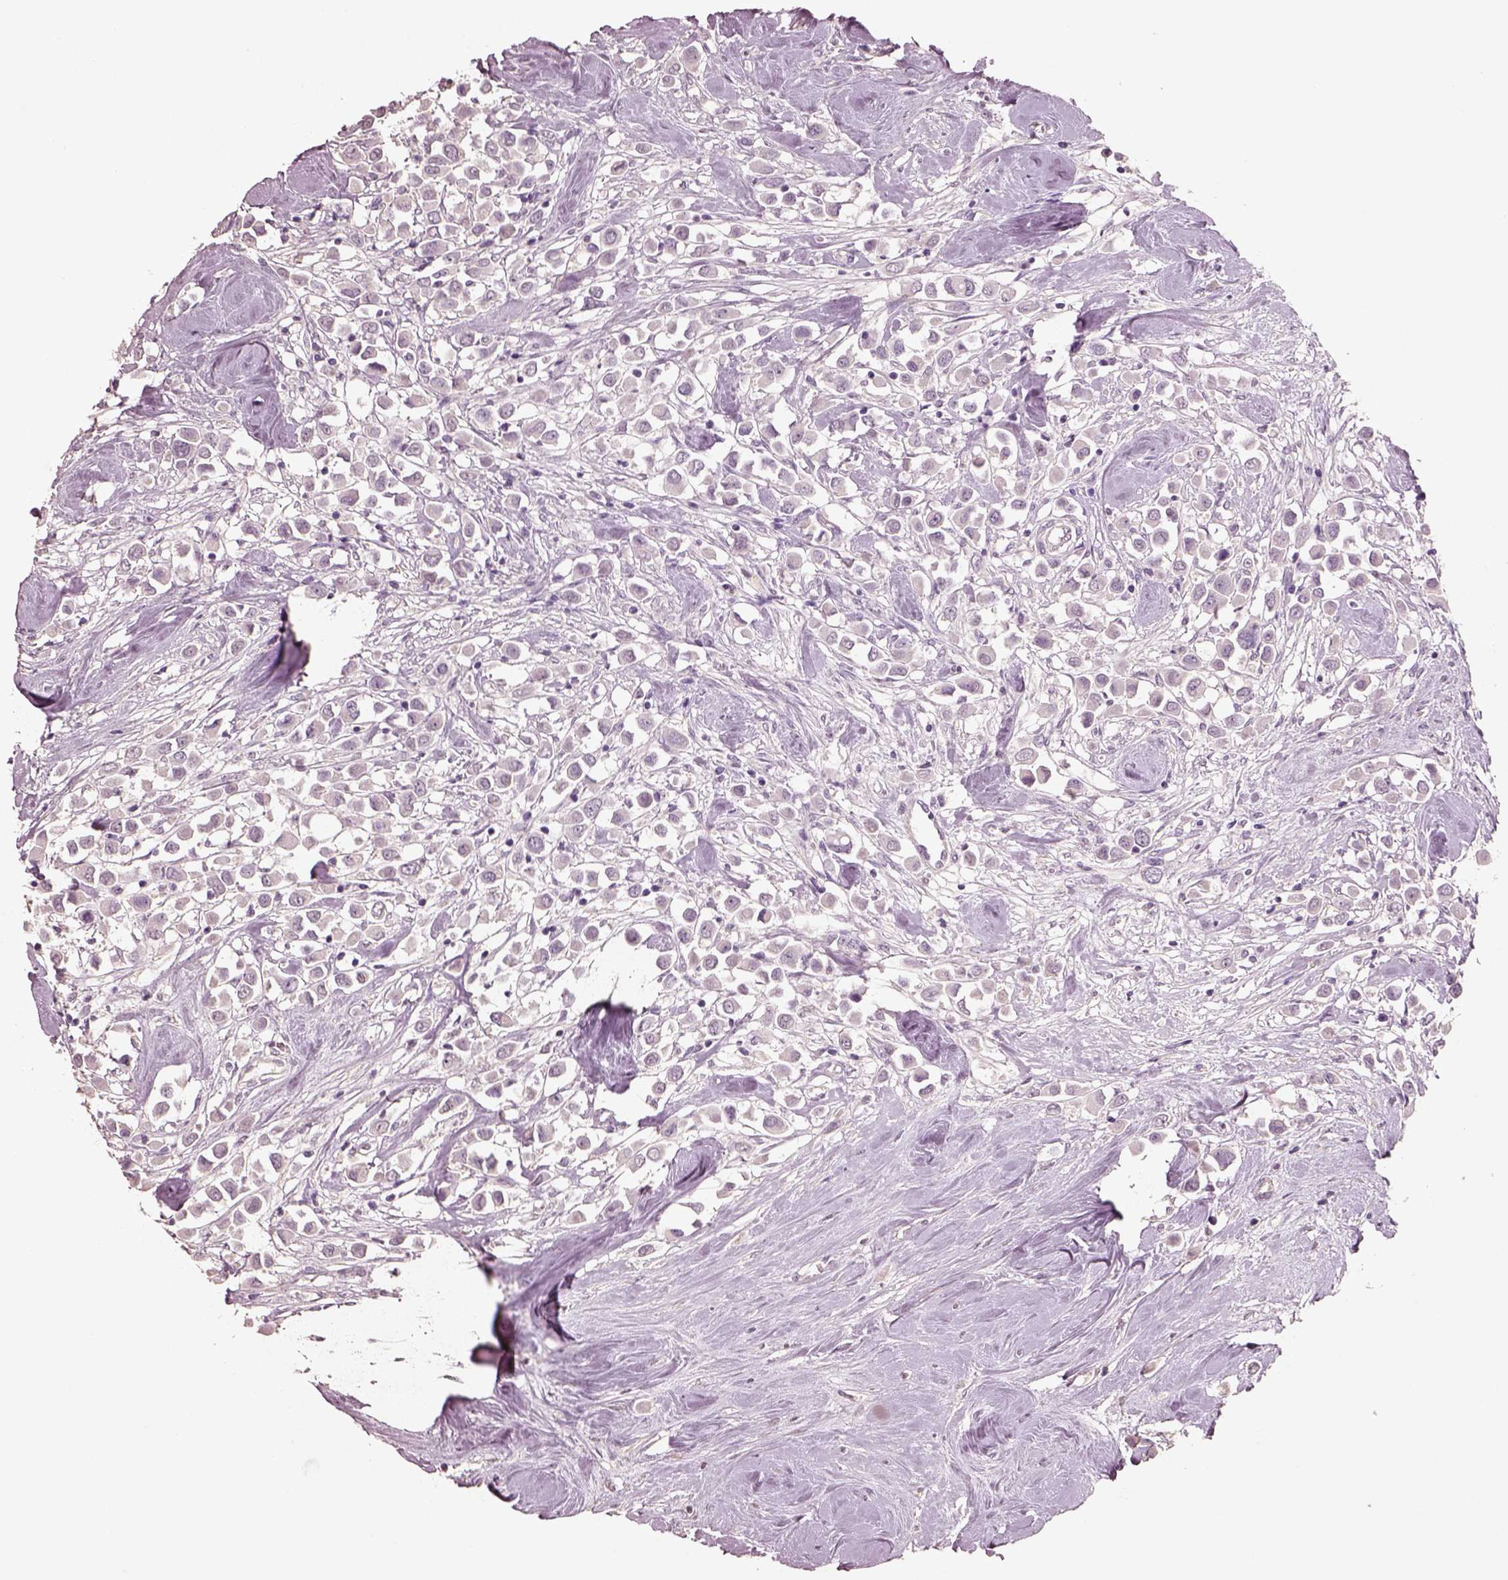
{"staining": {"intensity": "negative", "quantity": "none", "location": "none"}, "tissue": "breast cancer", "cell_type": "Tumor cells", "image_type": "cancer", "snomed": [{"axis": "morphology", "description": "Duct carcinoma"}, {"axis": "topography", "description": "Breast"}], "caption": "A histopathology image of intraductal carcinoma (breast) stained for a protein demonstrates no brown staining in tumor cells.", "gene": "KCNIP3", "patient": {"sex": "female", "age": 61}}